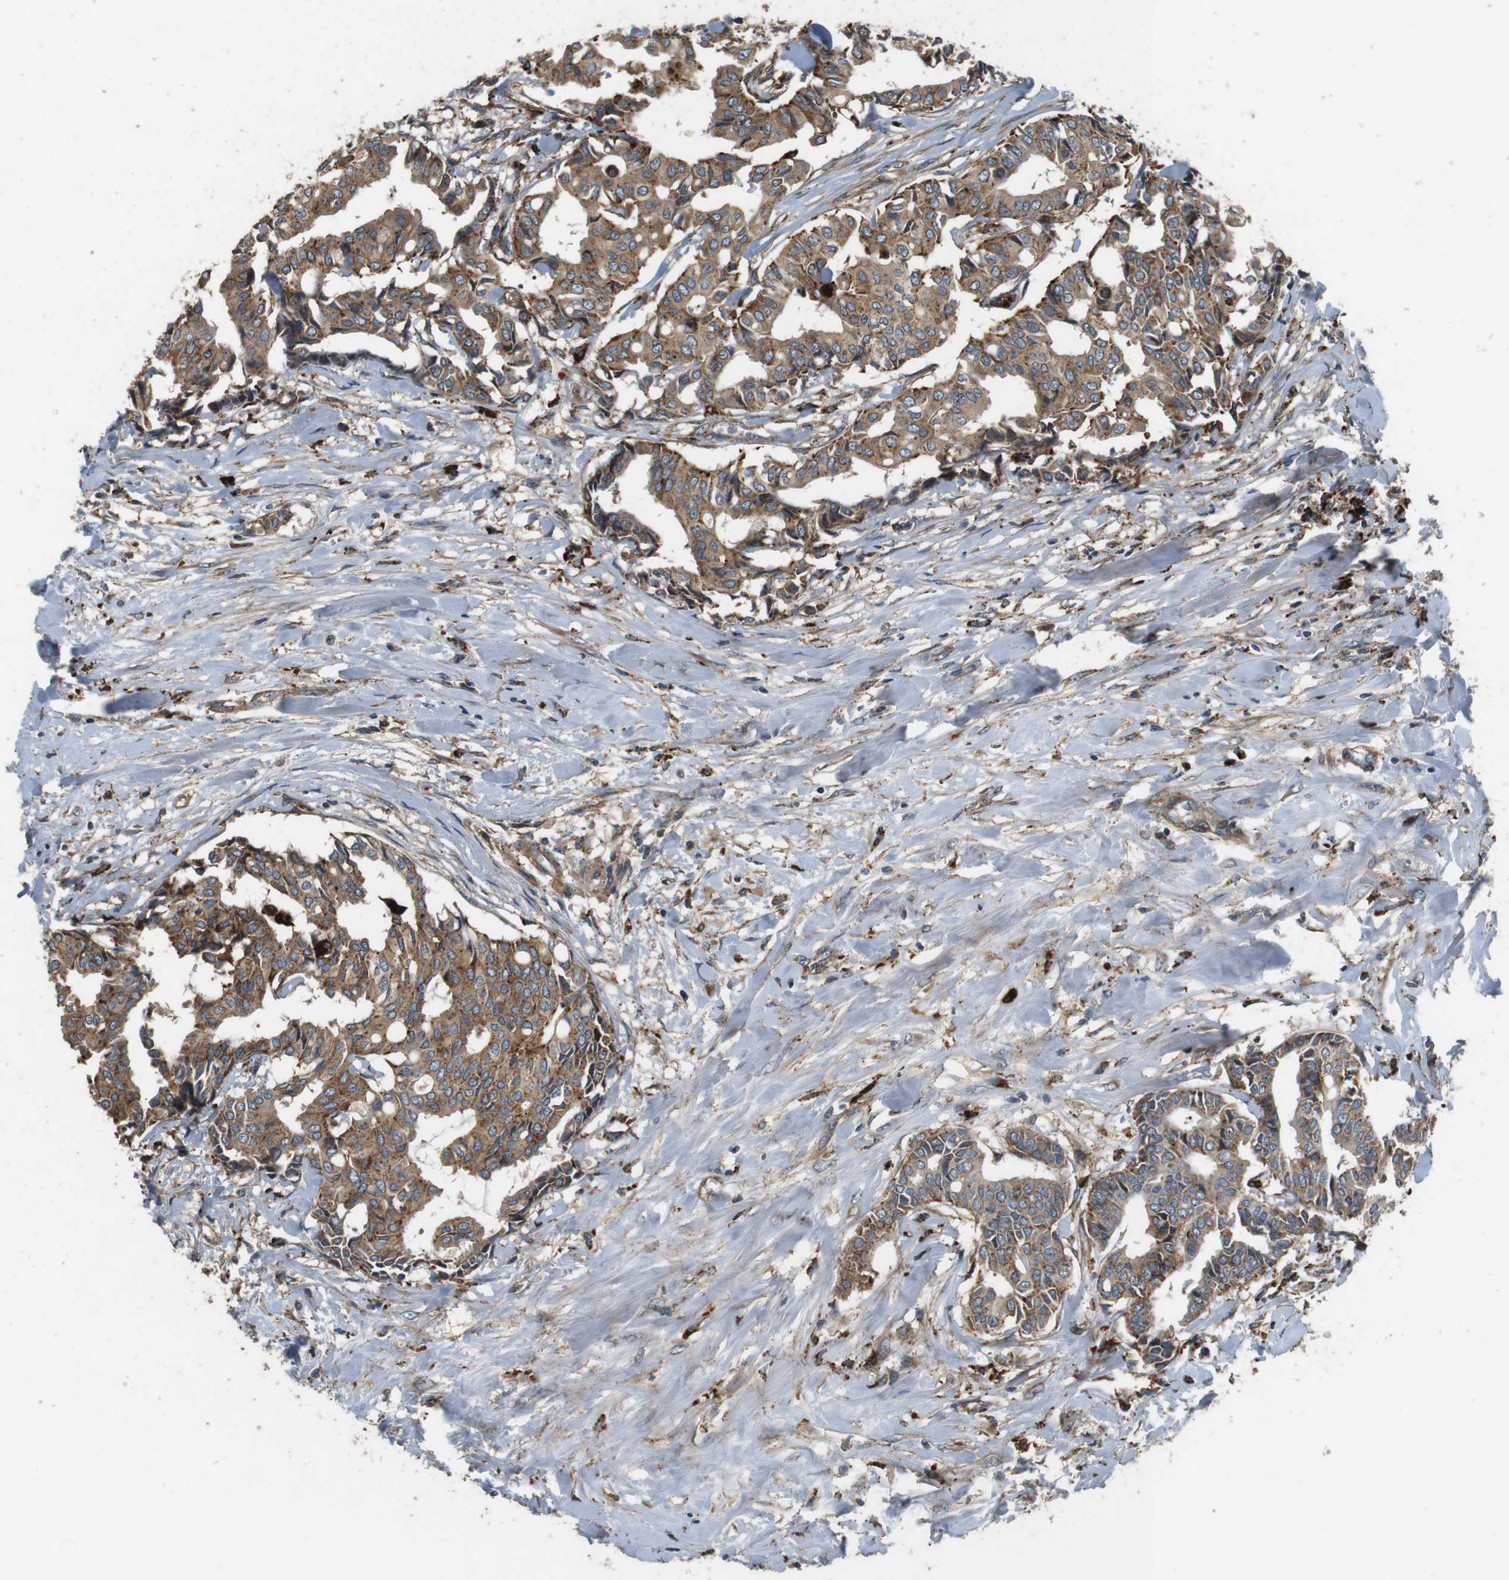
{"staining": {"intensity": "weak", "quantity": ">75%", "location": "cytoplasmic/membranous"}, "tissue": "head and neck cancer", "cell_type": "Tumor cells", "image_type": "cancer", "snomed": [{"axis": "morphology", "description": "Adenocarcinoma, NOS"}, {"axis": "topography", "description": "Salivary gland"}, {"axis": "topography", "description": "Head-Neck"}], "caption": "Immunohistochemistry (IHC) (DAB) staining of head and neck cancer displays weak cytoplasmic/membranous protein expression in approximately >75% of tumor cells. The staining was performed using DAB, with brown indicating positive protein expression. Nuclei are stained blue with hematoxylin.", "gene": "TXNRD1", "patient": {"sex": "female", "age": 59}}